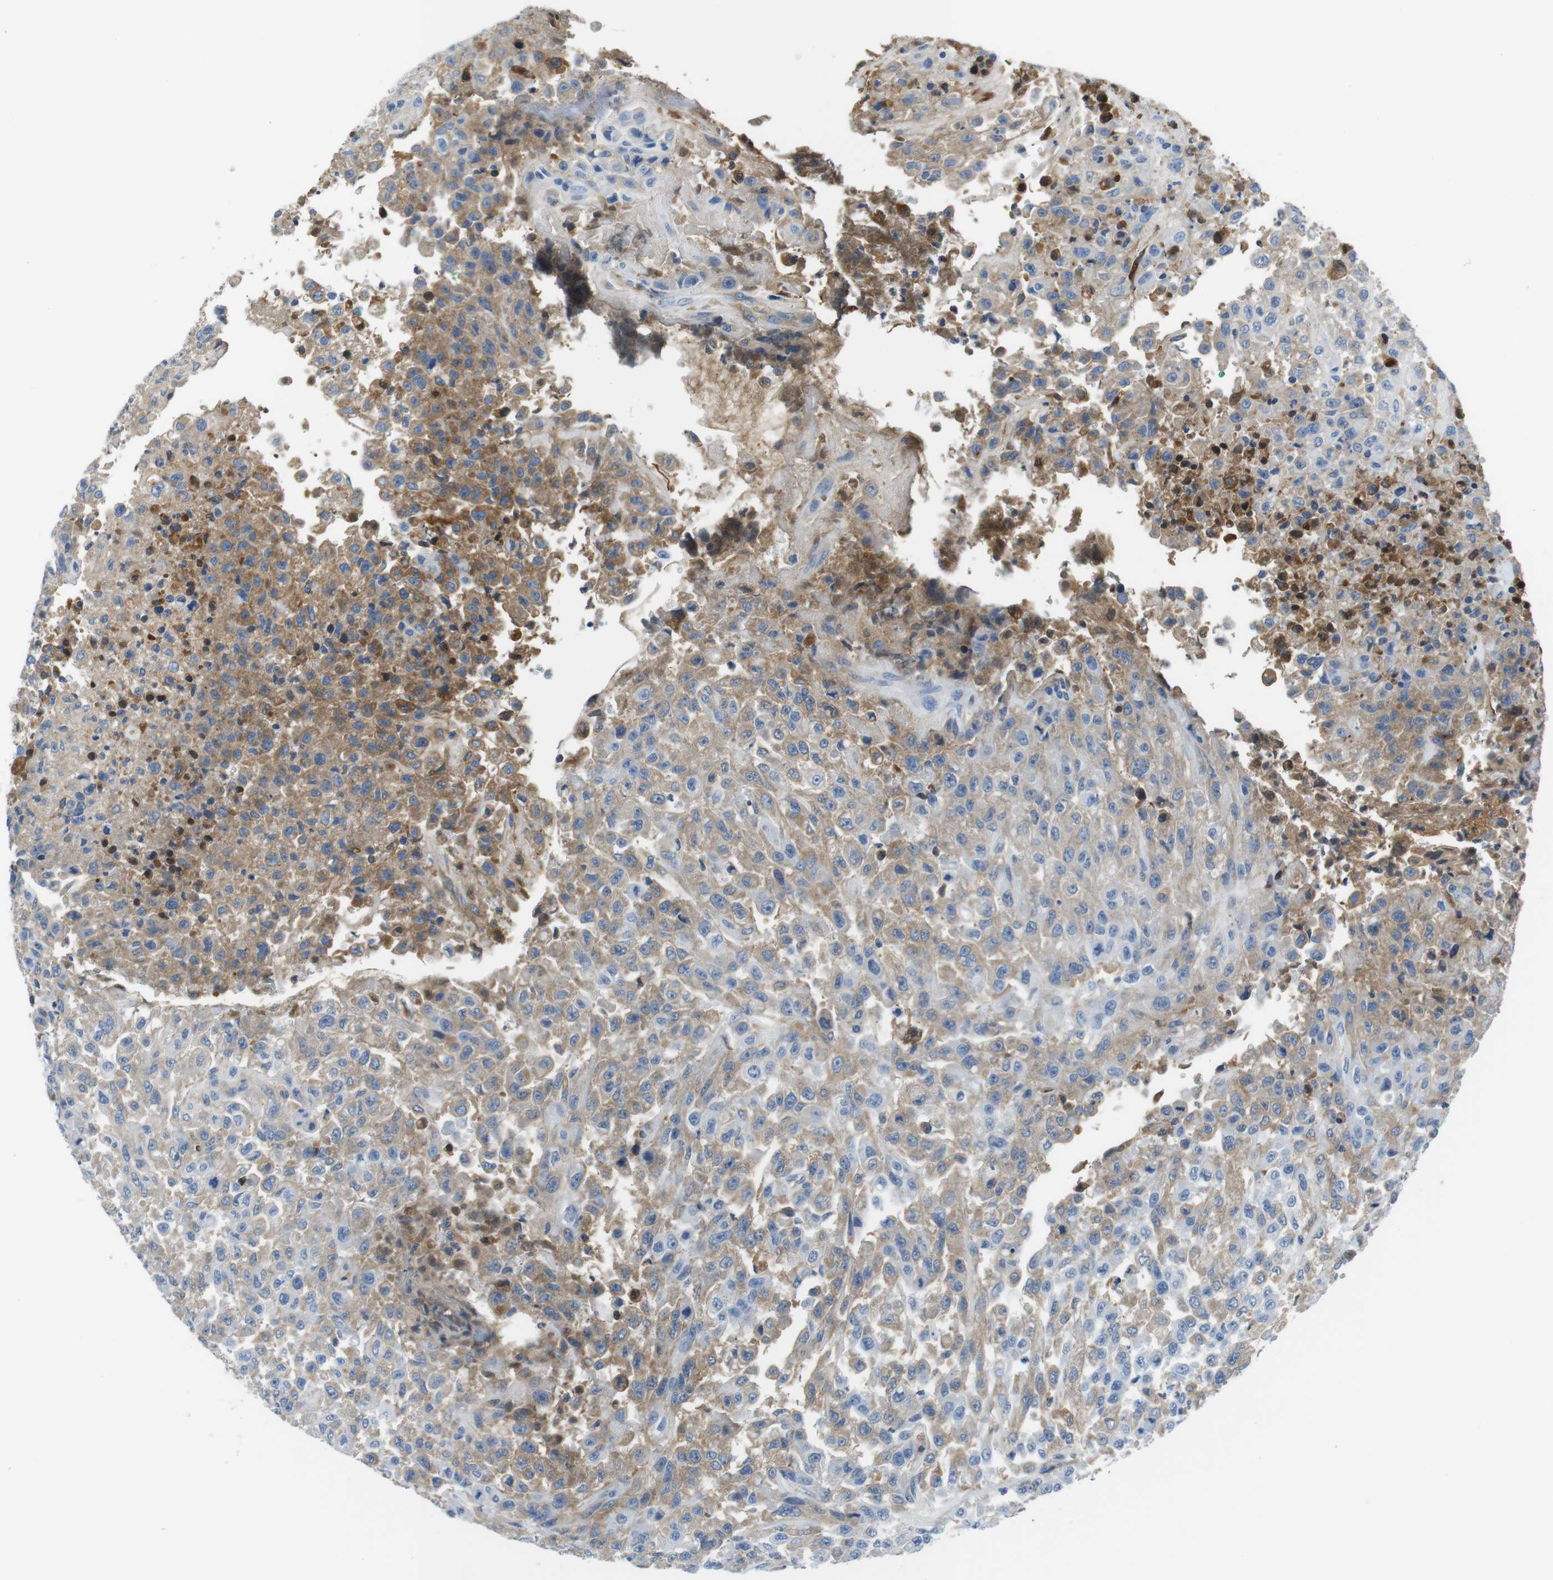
{"staining": {"intensity": "moderate", "quantity": "25%-75%", "location": "cytoplasmic/membranous"}, "tissue": "urothelial cancer", "cell_type": "Tumor cells", "image_type": "cancer", "snomed": [{"axis": "morphology", "description": "Urothelial carcinoma, High grade"}, {"axis": "topography", "description": "Urinary bladder"}], "caption": "IHC (DAB) staining of urothelial cancer exhibits moderate cytoplasmic/membranous protein staining in approximately 25%-75% of tumor cells.", "gene": "IGHD", "patient": {"sex": "male", "age": 46}}